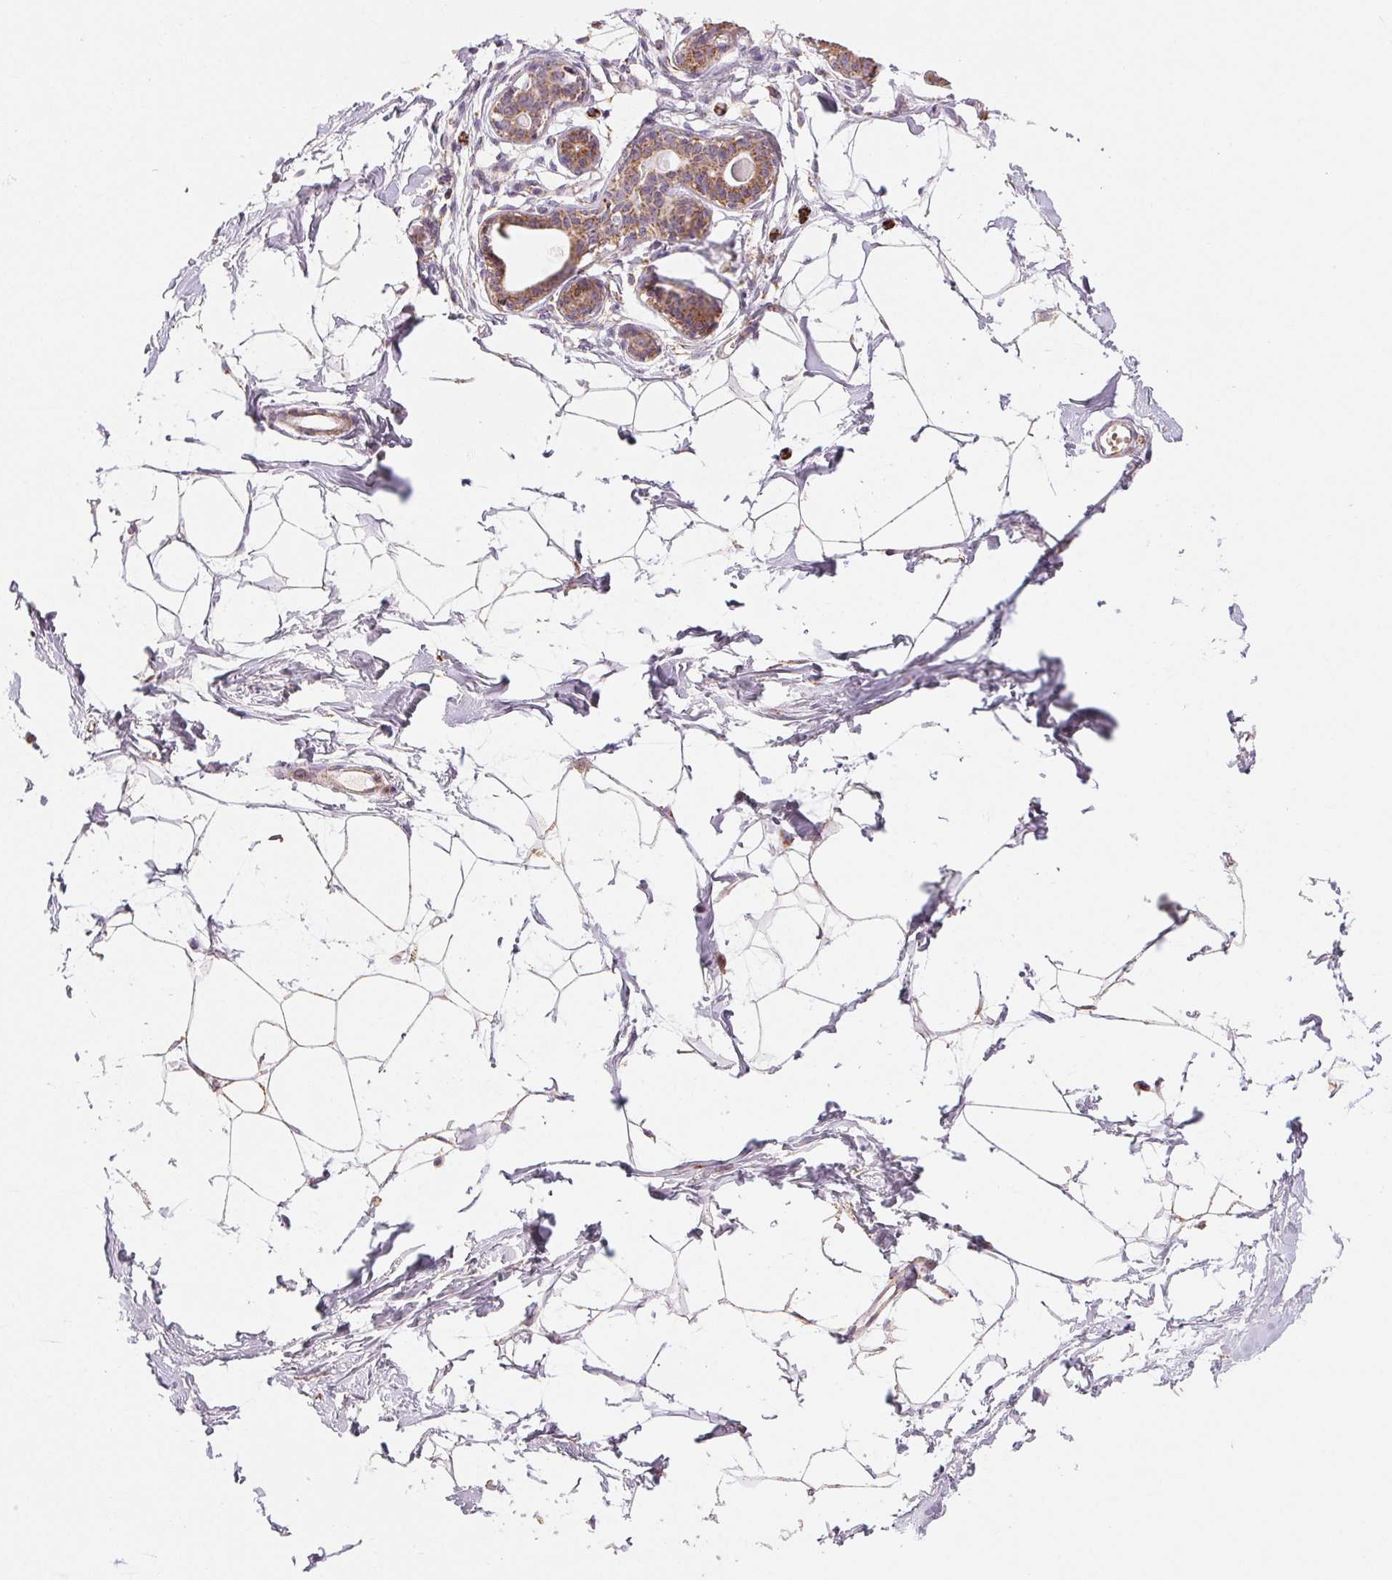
{"staining": {"intensity": "negative", "quantity": "none", "location": "none"}, "tissue": "breast", "cell_type": "Adipocytes", "image_type": "normal", "snomed": [{"axis": "morphology", "description": "Normal tissue, NOS"}, {"axis": "topography", "description": "Breast"}], "caption": "The immunohistochemistry photomicrograph has no significant staining in adipocytes of breast.", "gene": "HINT2", "patient": {"sex": "female", "age": 45}}